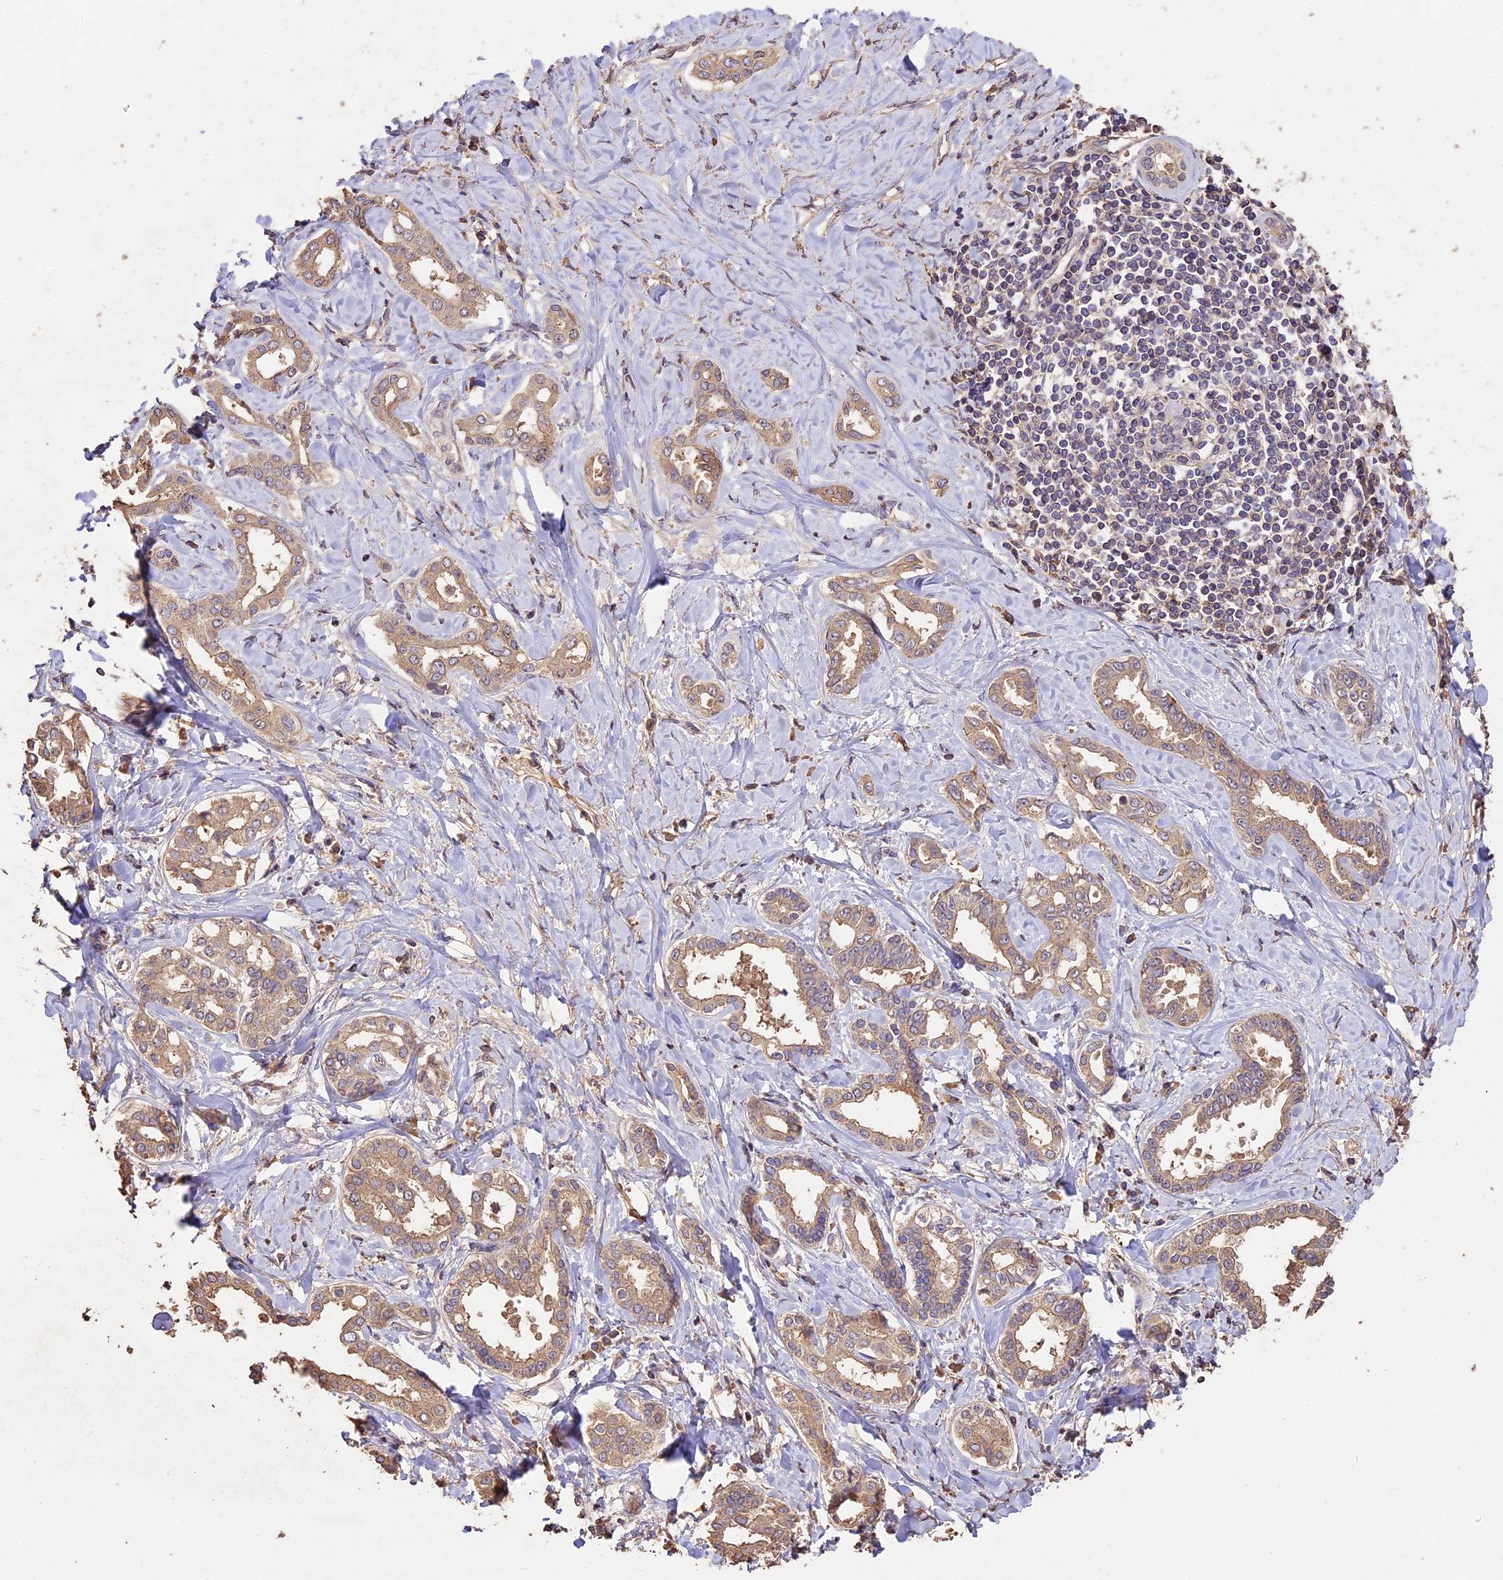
{"staining": {"intensity": "weak", "quantity": "25%-75%", "location": "cytoplasmic/membranous"}, "tissue": "liver cancer", "cell_type": "Tumor cells", "image_type": "cancer", "snomed": [{"axis": "morphology", "description": "Cholangiocarcinoma"}, {"axis": "topography", "description": "Liver"}], "caption": "A high-resolution histopathology image shows IHC staining of liver cancer (cholangiocarcinoma), which shows weak cytoplasmic/membranous expression in about 25%-75% of tumor cells.", "gene": "CRLF1", "patient": {"sex": "female", "age": 77}}